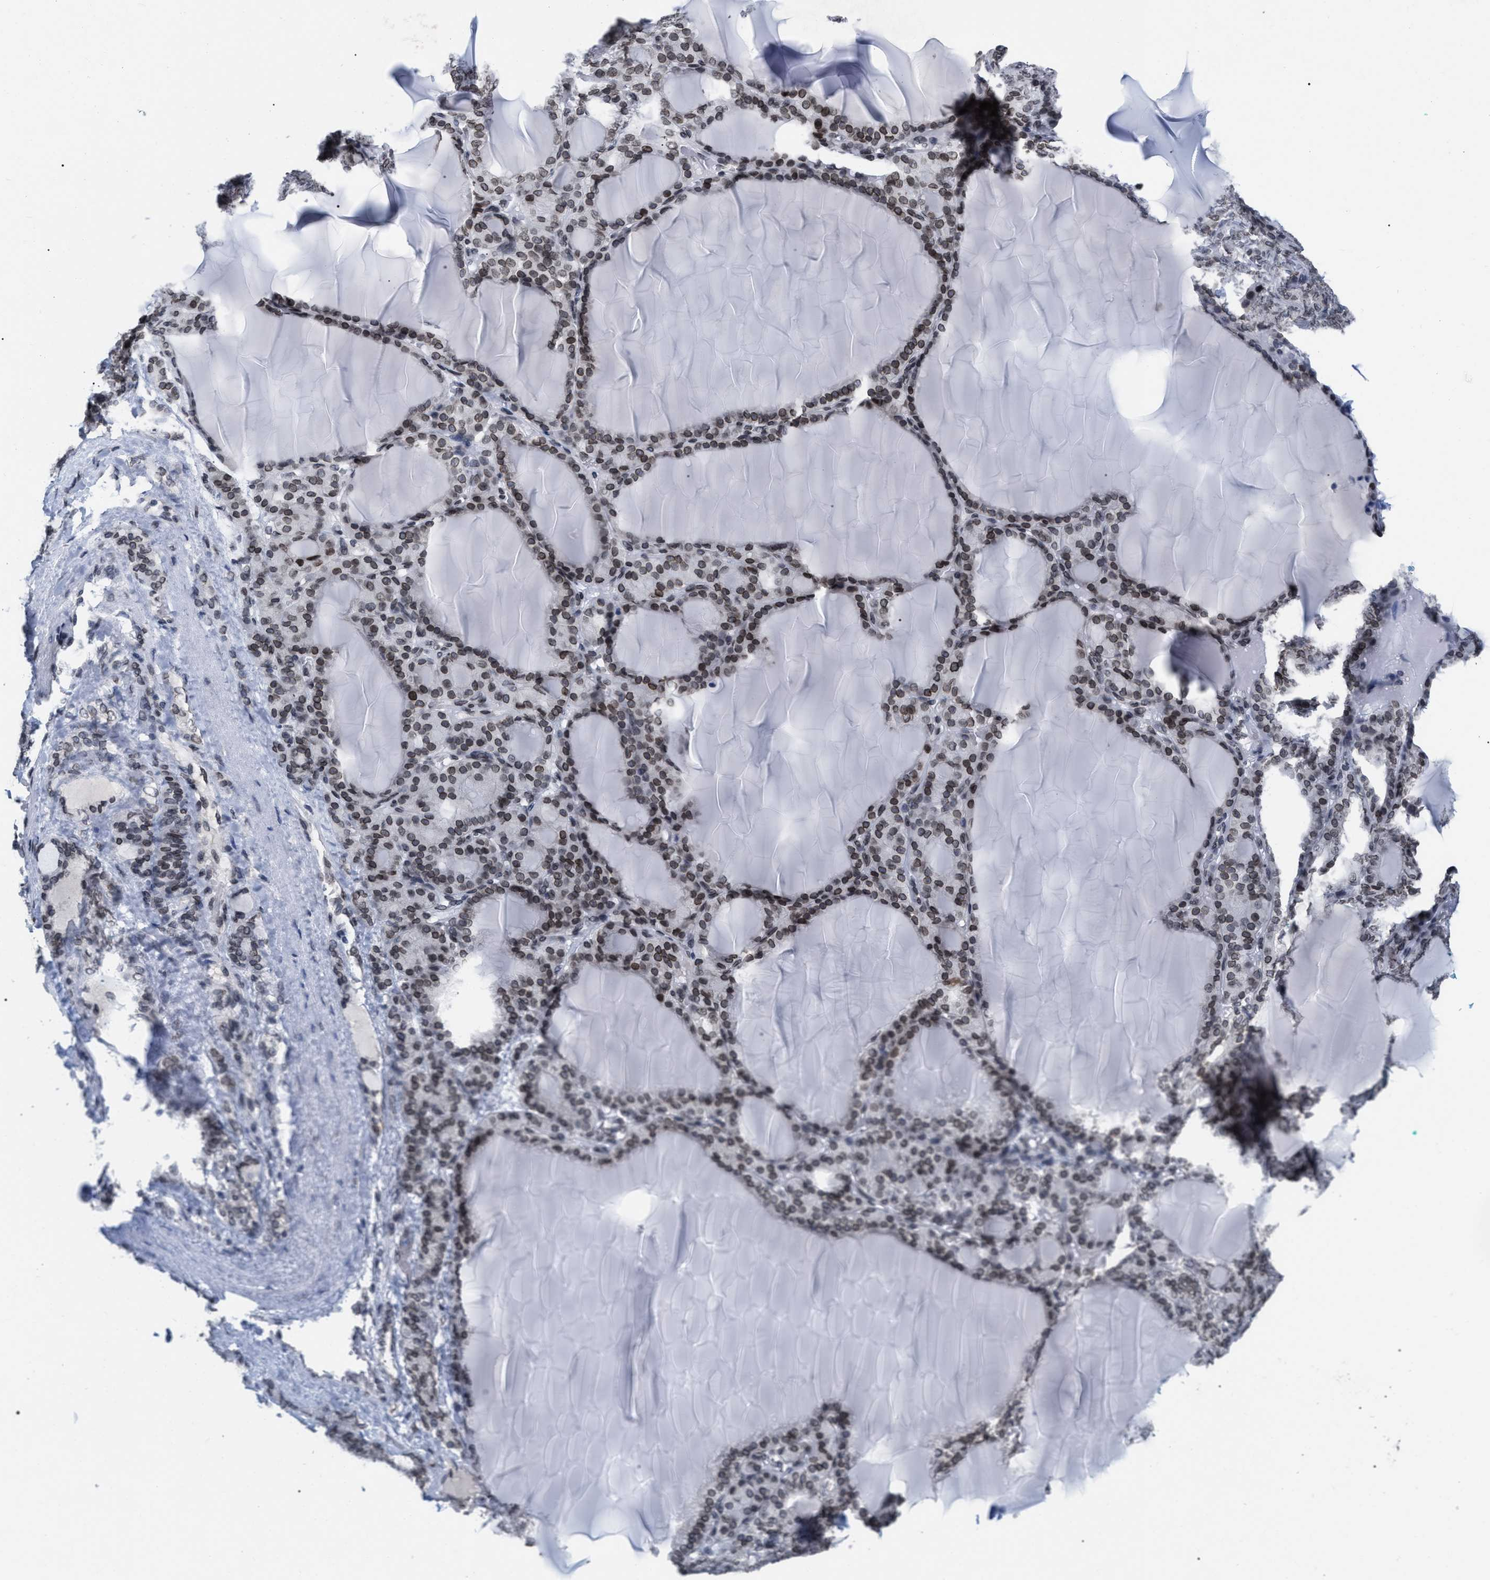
{"staining": {"intensity": "moderate", "quantity": "25%-75%", "location": "cytoplasmic/membranous,nuclear"}, "tissue": "thyroid gland", "cell_type": "Glandular cells", "image_type": "normal", "snomed": [{"axis": "morphology", "description": "Normal tissue, NOS"}, {"axis": "topography", "description": "Thyroid gland"}], "caption": "DAB (3,3'-diaminobenzidine) immunohistochemical staining of unremarkable thyroid gland displays moderate cytoplasmic/membranous,nuclear protein staining in about 25%-75% of glandular cells. (DAB (3,3'-diaminobenzidine) = brown stain, brightfield microscopy at high magnification).", "gene": "TPR", "patient": {"sex": "female", "age": 28}}